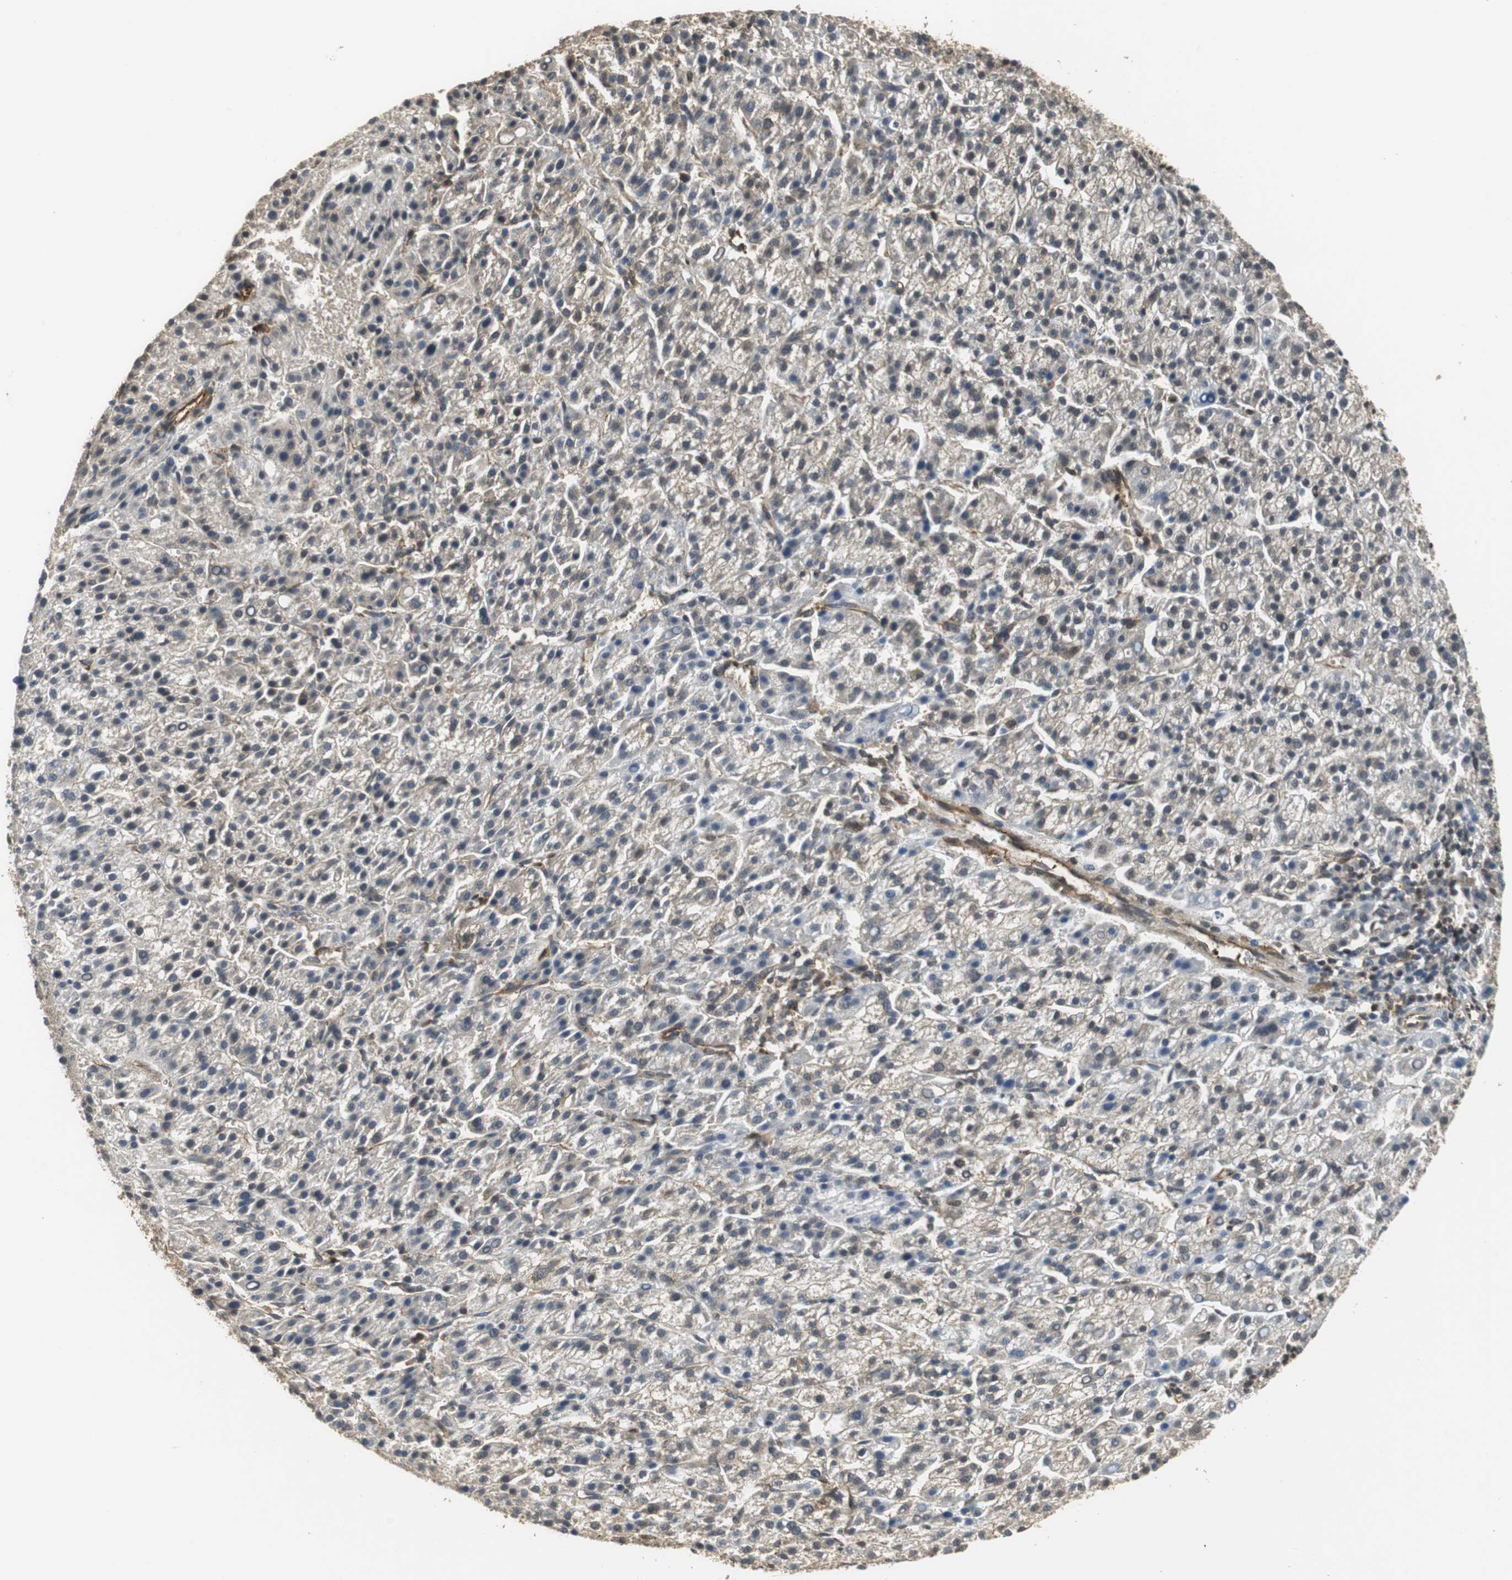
{"staining": {"intensity": "moderate", "quantity": ">75%", "location": "cytoplasmic/membranous,nuclear"}, "tissue": "liver cancer", "cell_type": "Tumor cells", "image_type": "cancer", "snomed": [{"axis": "morphology", "description": "Carcinoma, Hepatocellular, NOS"}, {"axis": "topography", "description": "Liver"}], "caption": "The histopathology image exhibits immunohistochemical staining of liver hepatocellular carcinoma. There is moderate cytoplasmic/membranous and nuclear positivity is present in about >75% of tumor cells.", "gene": "UBQLN2", "patient": {"sex": "female", "age": 58}}